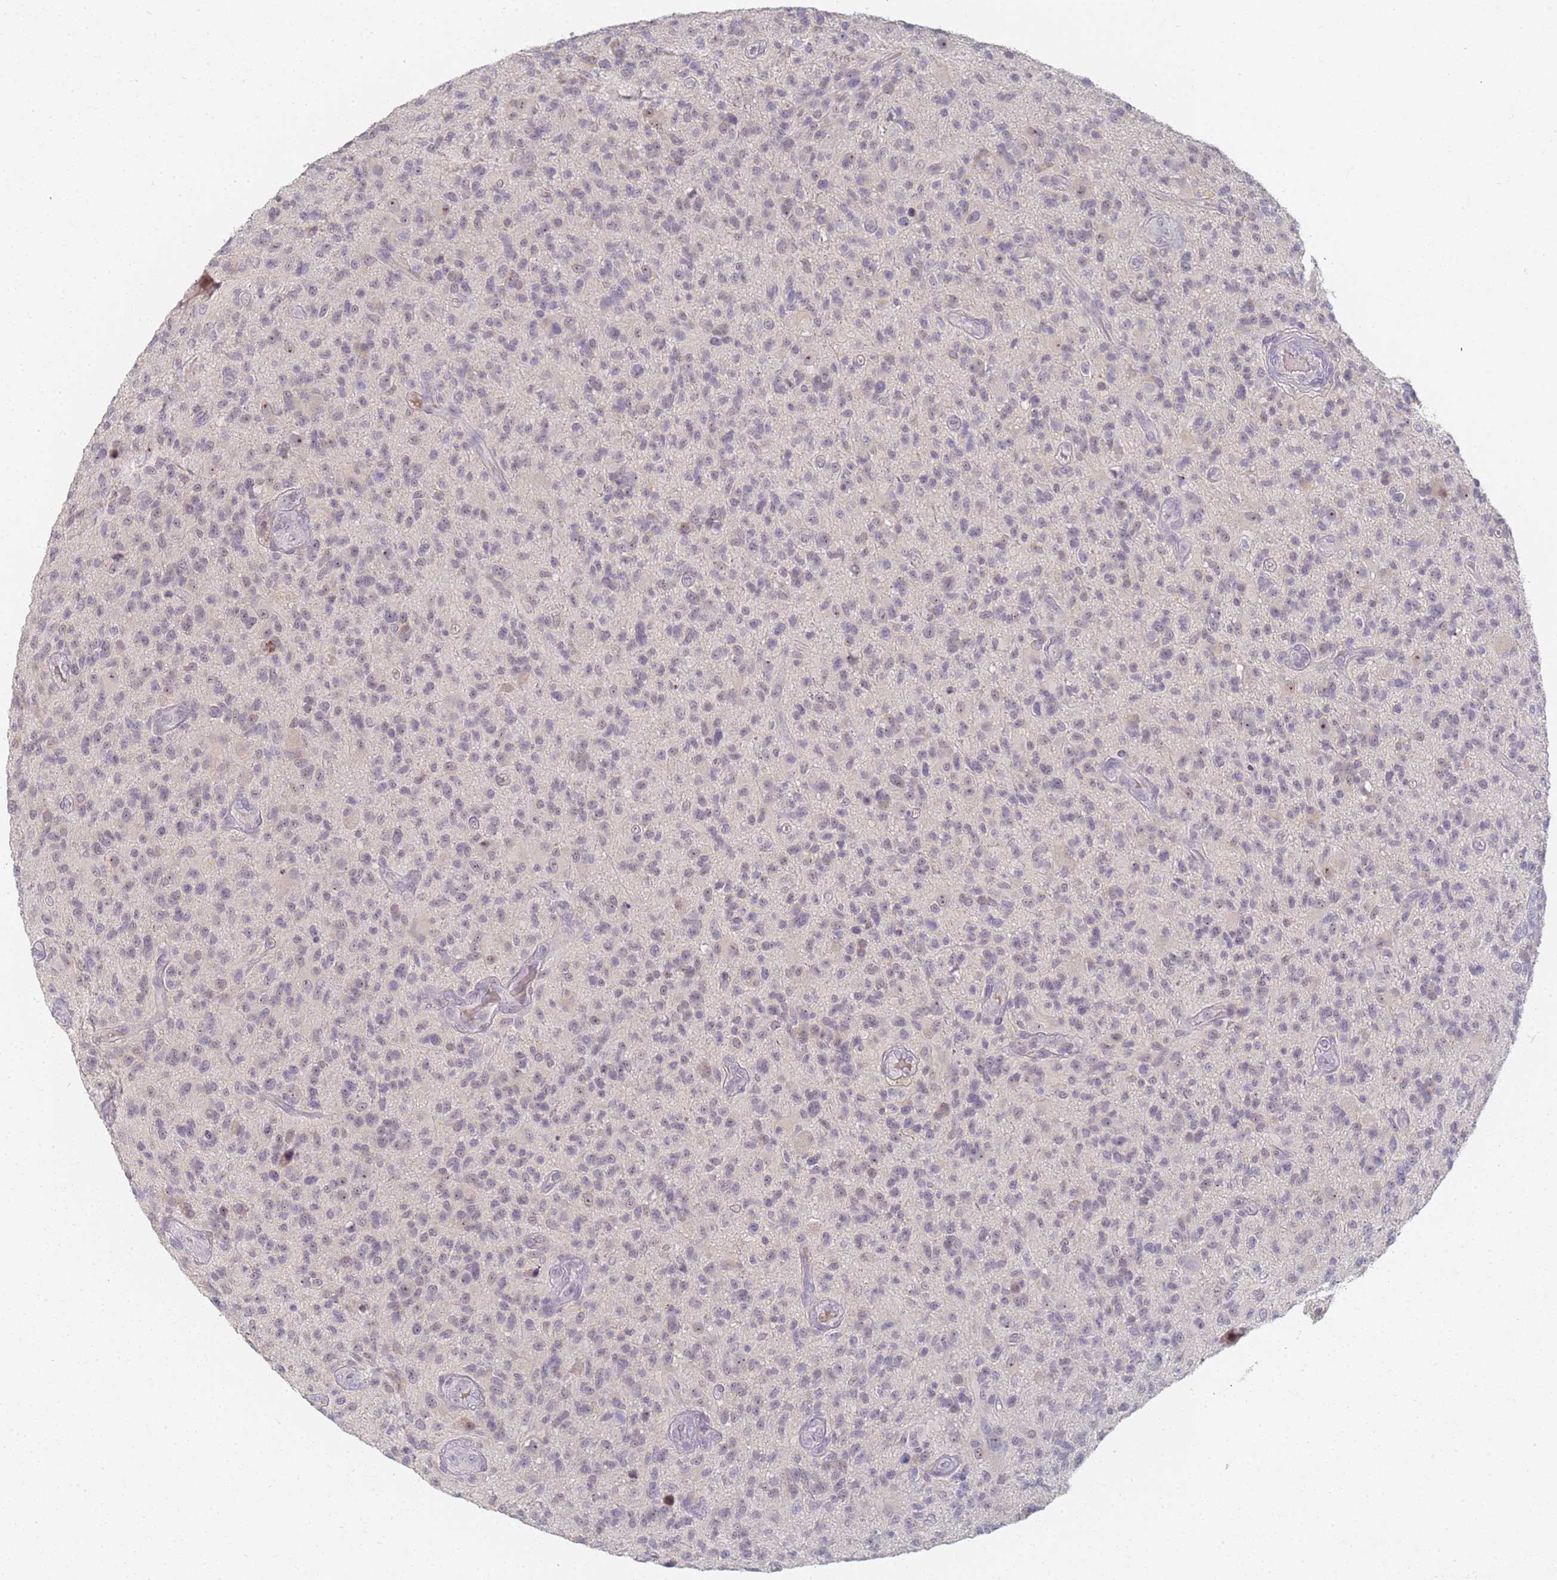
{"staining": {"intensity": "negative", "quantity": "none", "location": "none"}, "tissue": "glioma", "cell_type": "Tumor cells", "image_type": "cancer", "snomed": [{"axis": "morphology", "description": "Glioma, malignant, High grade"}, {"axis": "topography", "description": "Brain"}], "caption": "An IHC histopathology image of malignant high-grade glioma is shown. There is no staining in tumor cells of malignant high-grade glioma.", "gene": "SLC38A9", "patient": {"sex": "male", "age": 47}}